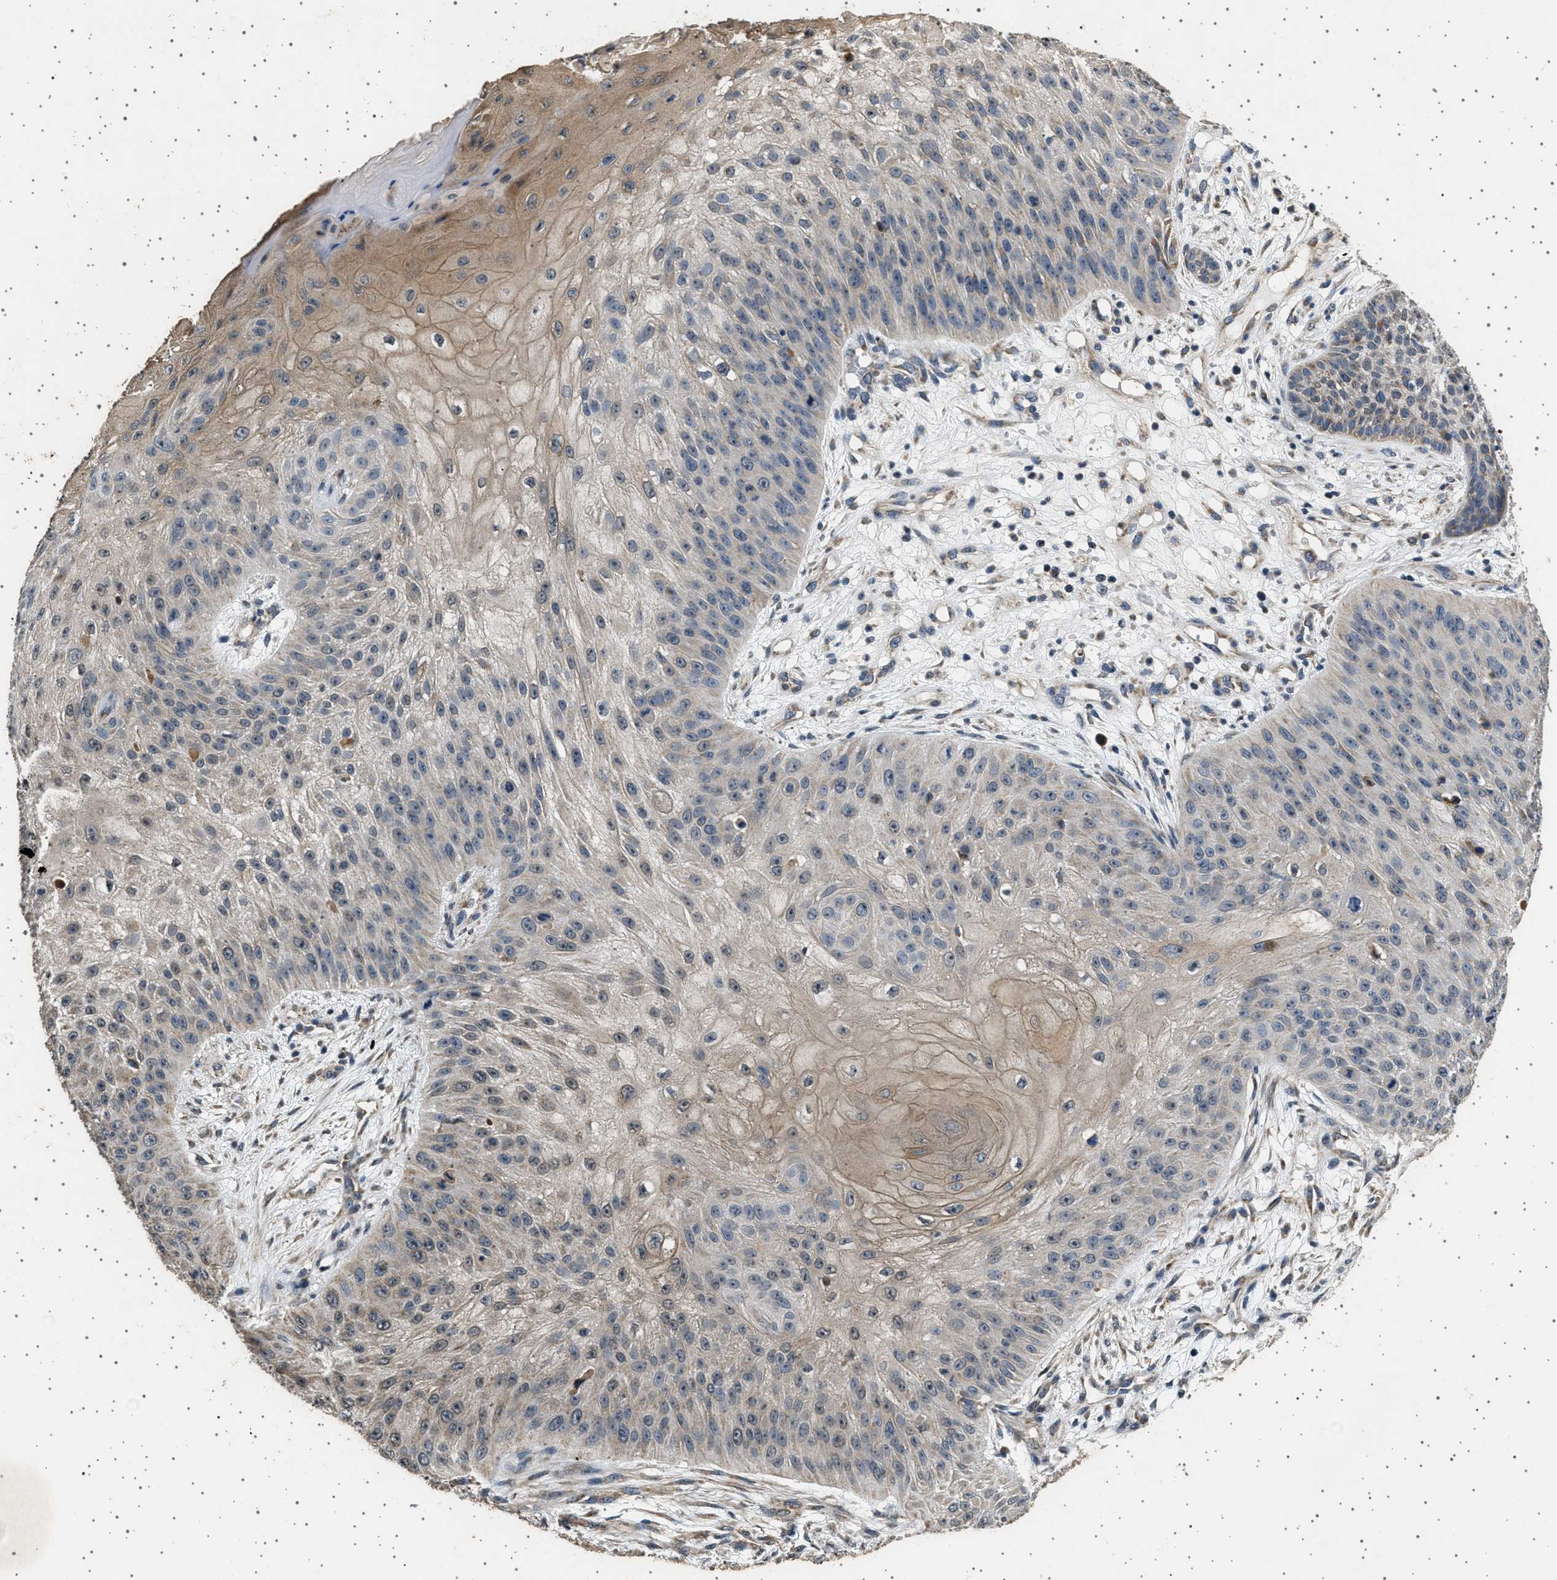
{"staining": {"intensity": "moderate", "quantity": "<25%", "location": "cytoplasmic/membranous"}, "tissue": "skin cancer", "cell_type": "Tumor cells", "image_type": "cancer", "snomed": [{"axis": "morphology", "description": "Squamous cell carcinoma, NOS"}, {"axis": "topography", "description": "Skin"}], "caption": "Brown immunohistochemical staining in human skin cancer (squamous cell carcinoma) reveals moderate cytoplasmic/membranous positivity in about <25% of tumor cells.", "gene": "KCNA4", "patient": {"sex": "female", "age": 80}}